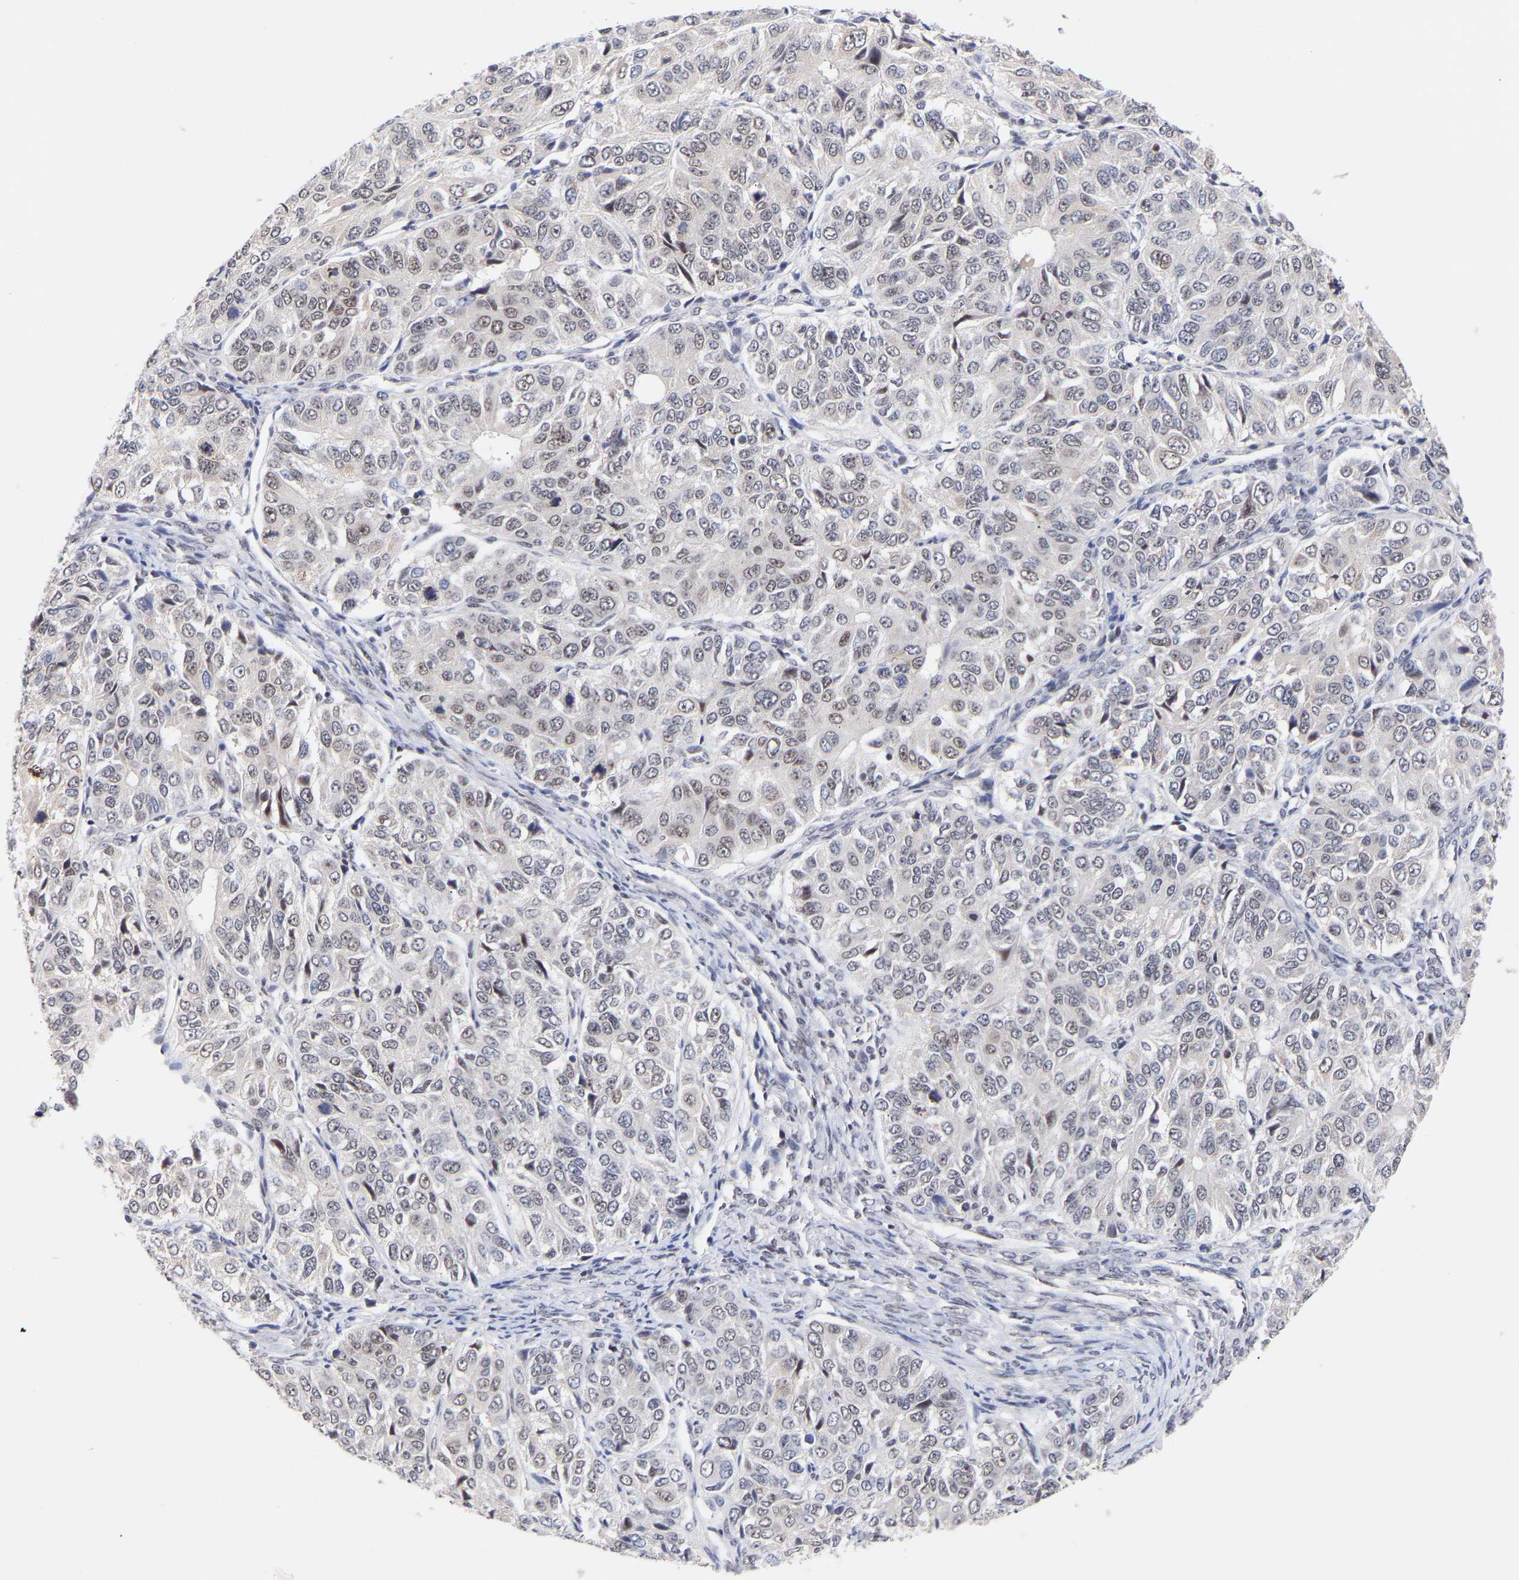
{"staining": {"intensity": "negative", "quantity": "none", "location": "none"}, "tissue": "ovarian cancer", "cell_type": "Tumor cells", "image_type": "cancer", "snomed": [{"axis": "morphology", "description": "Carcinoma, endometroid"}, {"axis": "topography", "description": "Ovary"}], "caption": "Tumor cells show no significant protein expression in ovarian cancer.", "gene": "RBM15", "patient": {"sex": "female", "age": 51}}